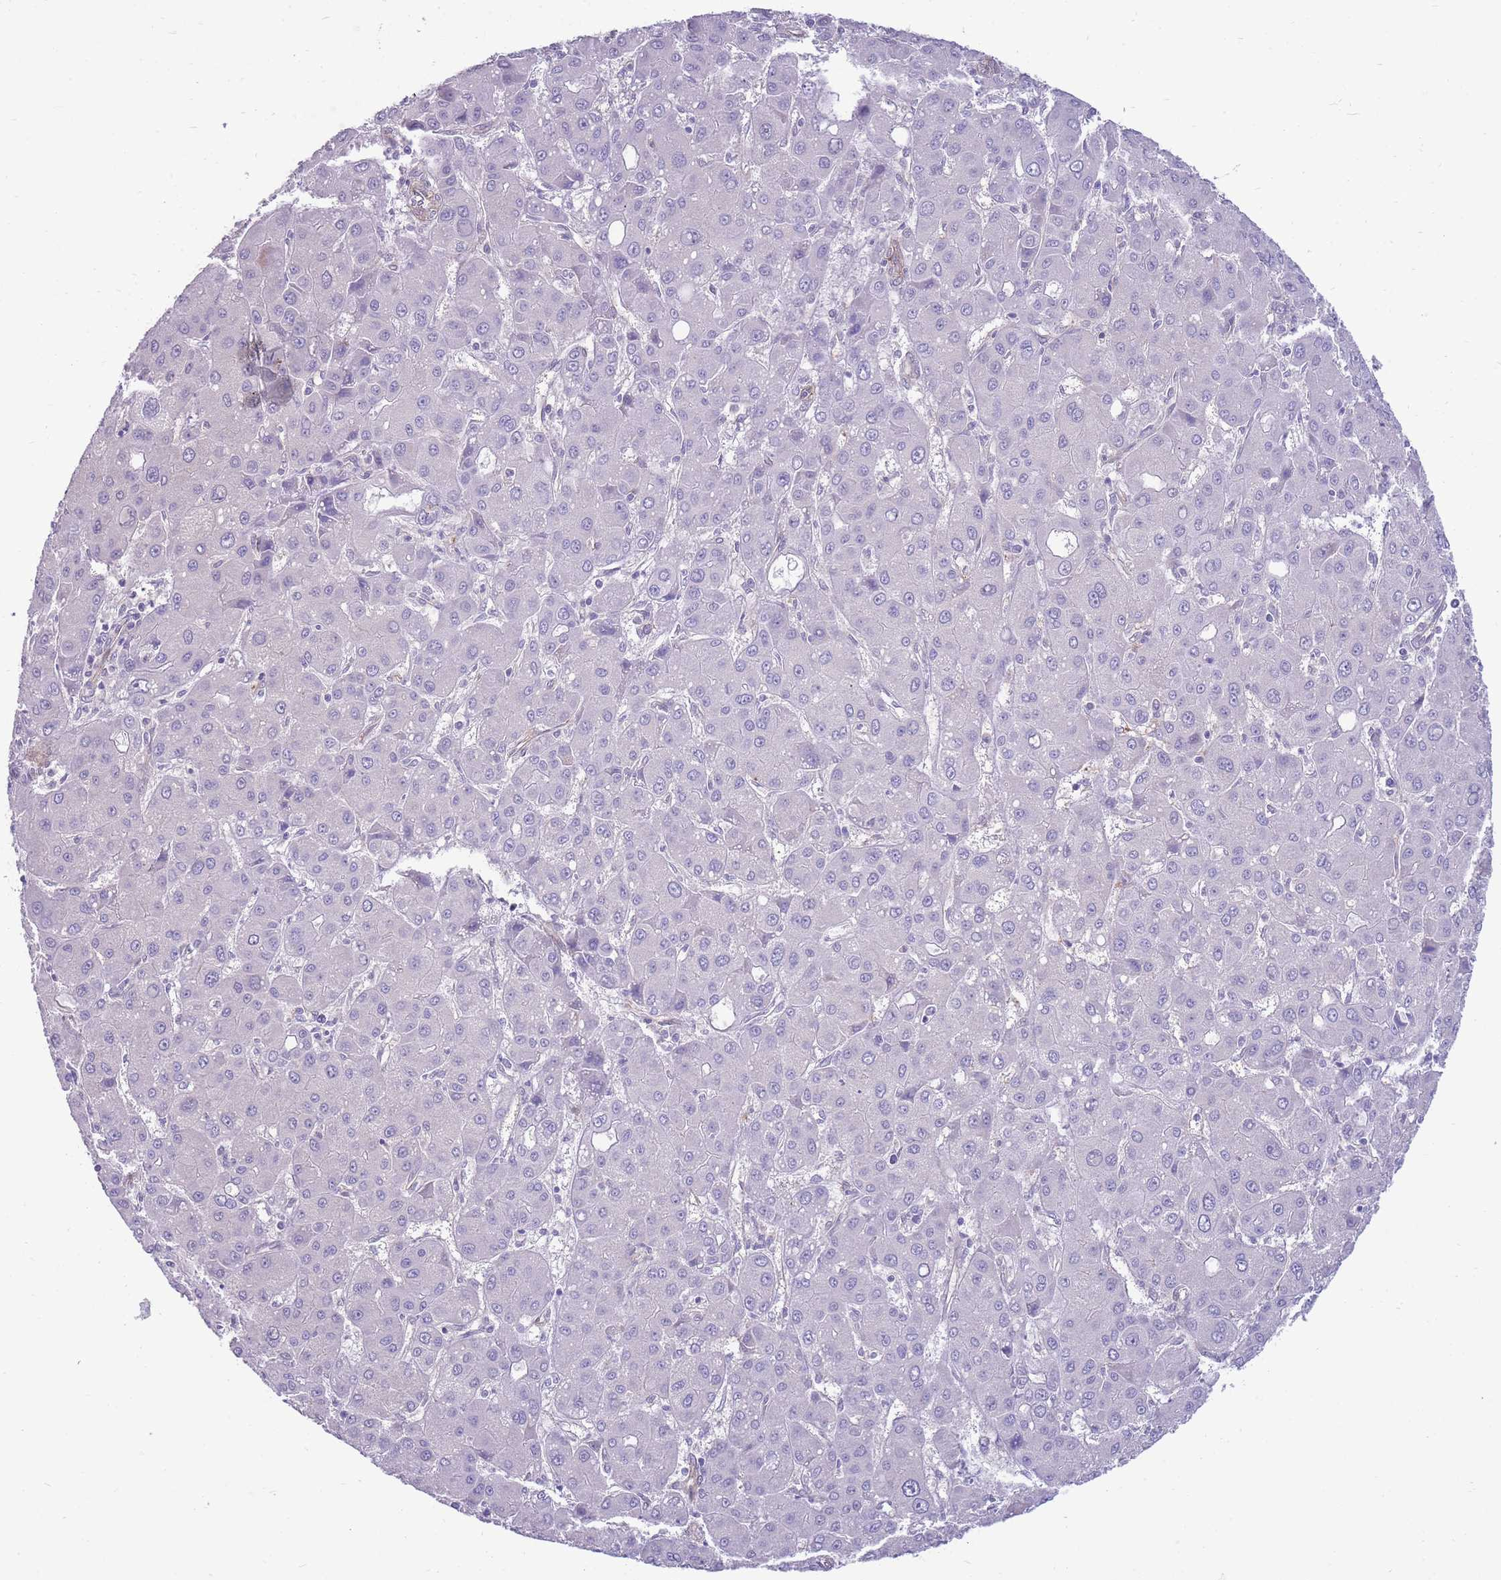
{"staining": {"intensity": "negative", "quantity": "none", "location": "none"}, "tissue": "liver cancer", "cell_type": "Tumor cells", "image_type": "cancer", "snomed": [{"axis": "morphology", "description": "Carcinoma, Hepatocellular, NOS"}, {"axis": "topography", "description": "Liver"}], "caption": "An image of human liver cancer is negative for staining in tumor cells. Nuclei are stained in blue.", "gene": "RGS11", "patient": {"sex": "male", "age": 55}}